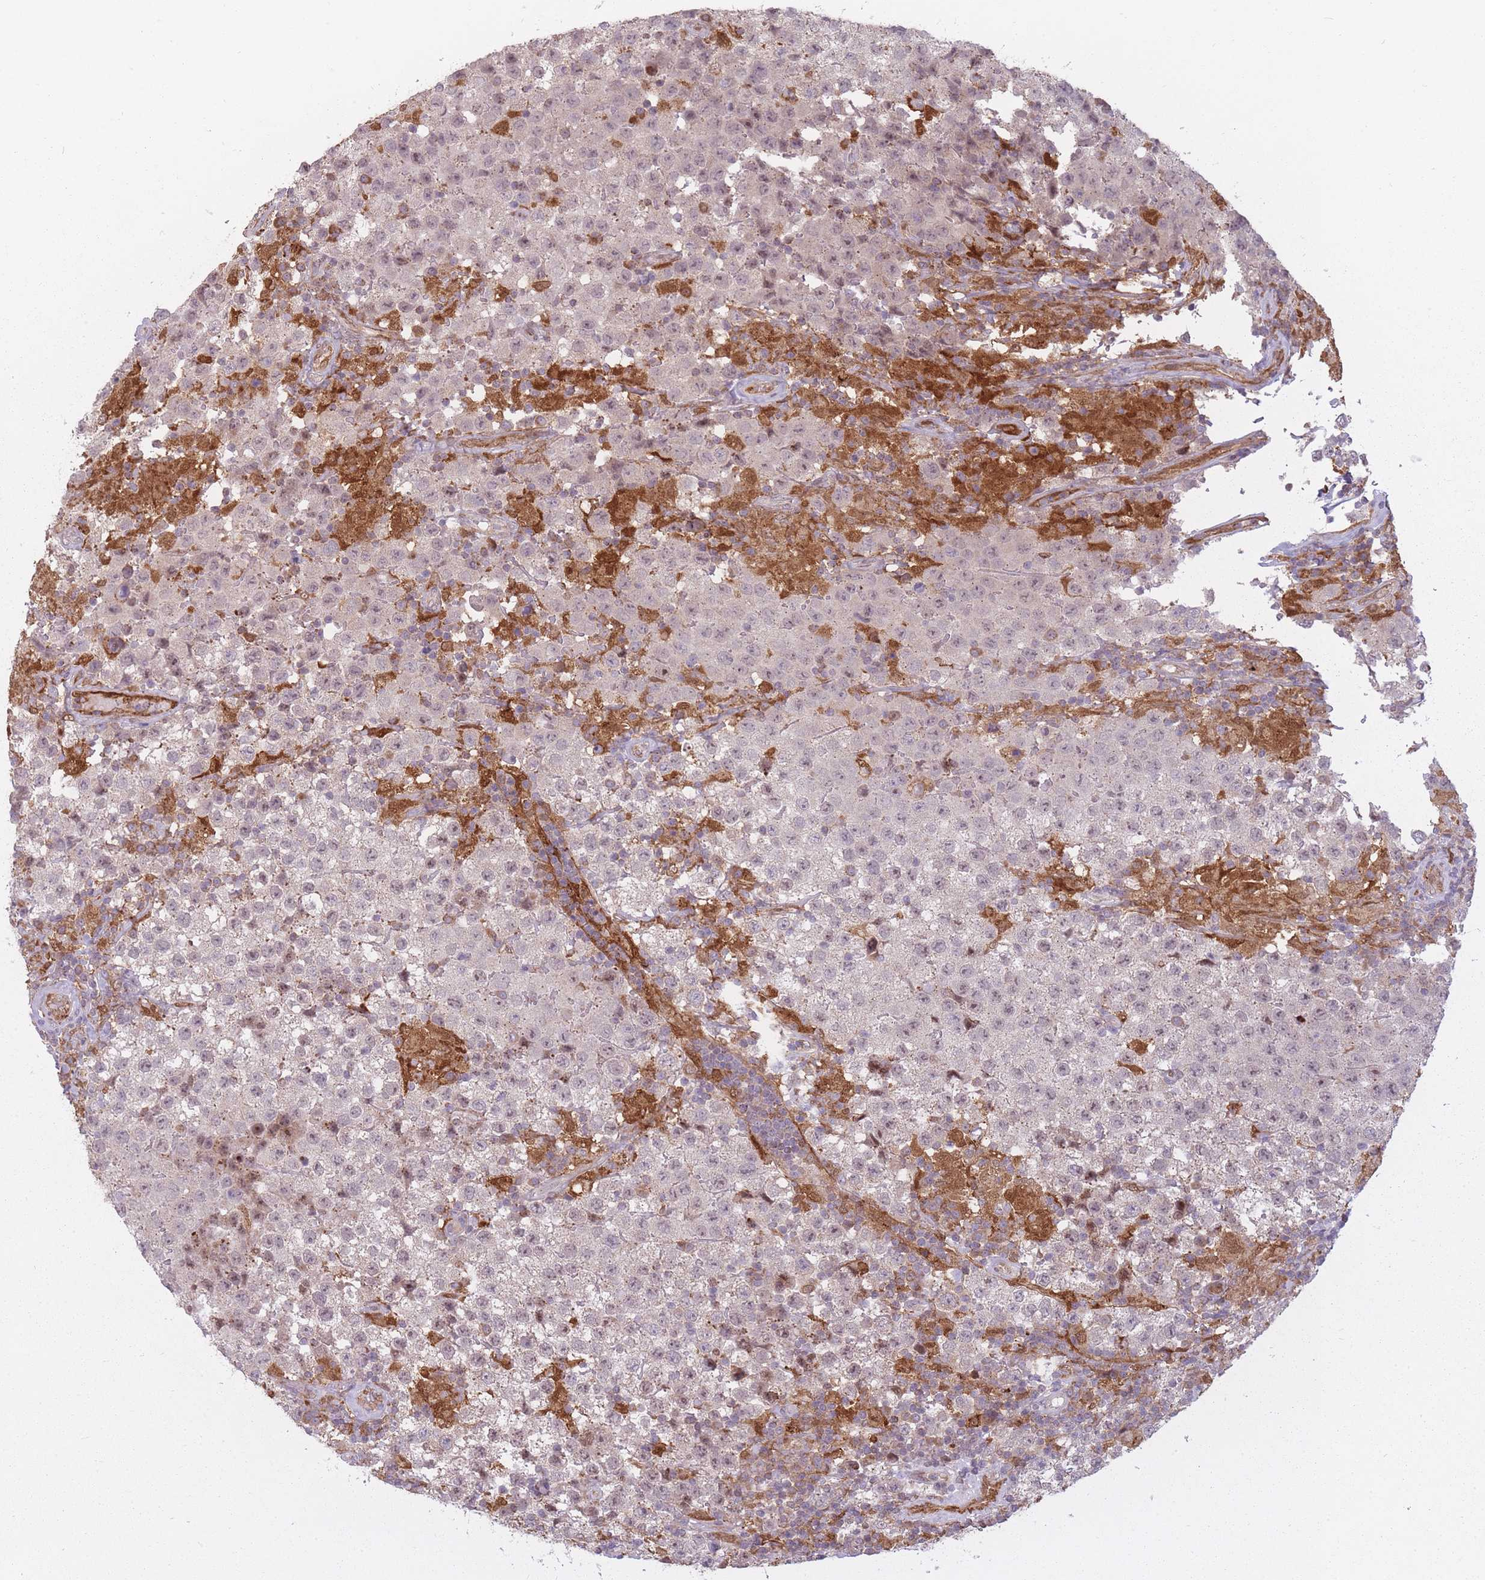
{"staining": {"intensity": "negative", "quantity": "none", "location": "none"}, "tissue": "testis cancer", "cell_type": "Tumor cells", "image_type": "cancer", "snomed": [{"axis": "morphology", "description": "Seminoma, NOS"}, {"axis": "morphology", "description": "Carcinoma, Embryonal, NOS"}, {"axis": "topography", "description": "Testis"}], "caption": "Tumor cells show no significant positivity in testis cancer (seminoma).", "gene": "LGALS9", "patient": {"sex": "male", "age": 41}}